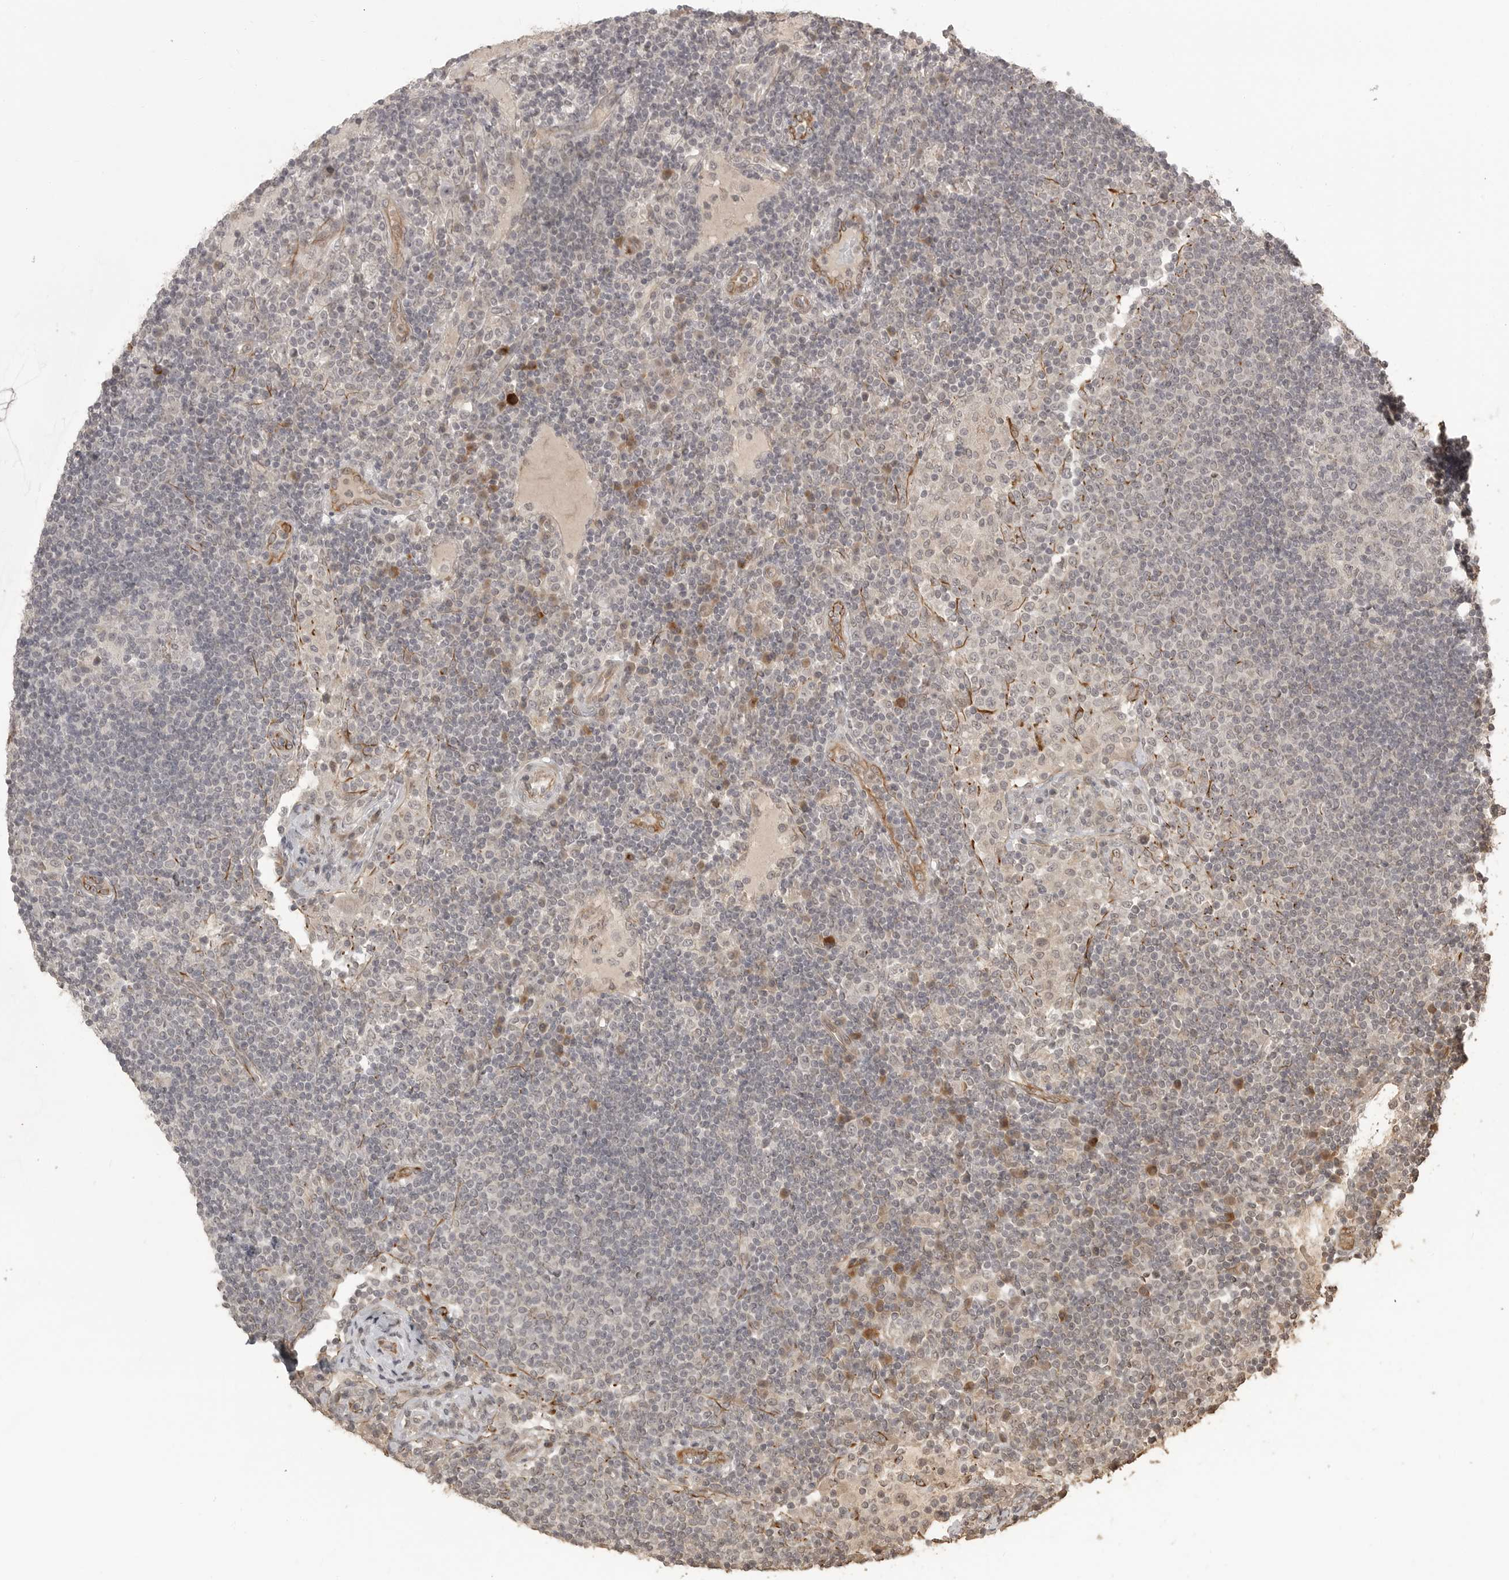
{"staining": {"intensity": "negative", "quantity": "none", "location": "none"}, "tissue": "lymph node", "cell_type": "Germinal center cells", "image_type": "normal", "snomed": [{"axis": "morphology", "description": "Normal tissue, NOS"}, {"axis": "topography", "description": "Lymph node"}], "caption": "DAB (3,3'-diaminobenzidine) immunohistochemical staining of unremarkable lymph node reveals no significant expression in germinal center cells.", "gene": "SMG8", "patient": {"sex": "female", "age": 53}}